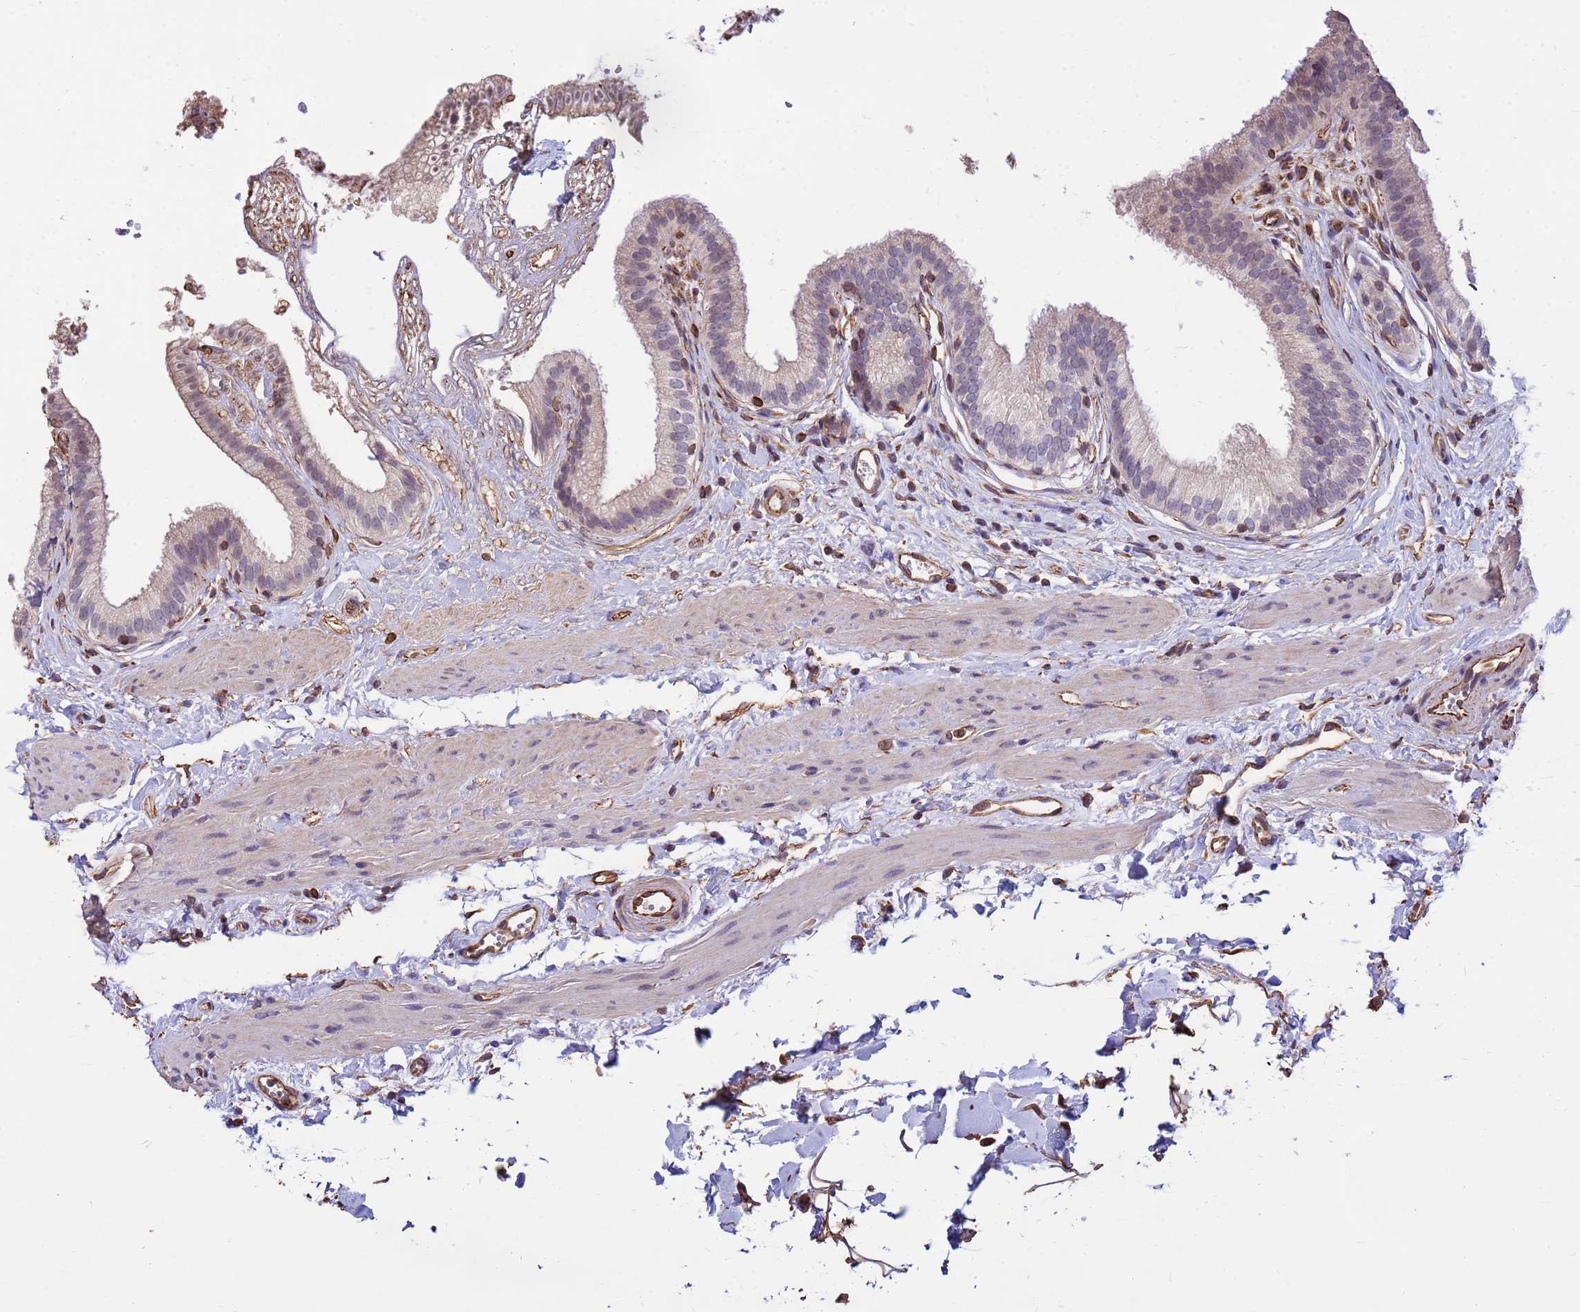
{"staining": {"intensity": "negative", "quantity": "none", "location": "none"}, "tissue": "gallbladder", "cell_type": "Glandular cells", "image_type": "normal", "snomed": [{"axis": "morphology", "description": "Normal tissue, NOS"}, {"axis": "topography", "description": "Gallbladder"}], "caption": "The photomicrograph demonstrates no significant positivity in glandular cells of gallbladder.", "gene": "TCEAL3", "patient": {"sex": "female", "age": 54}}